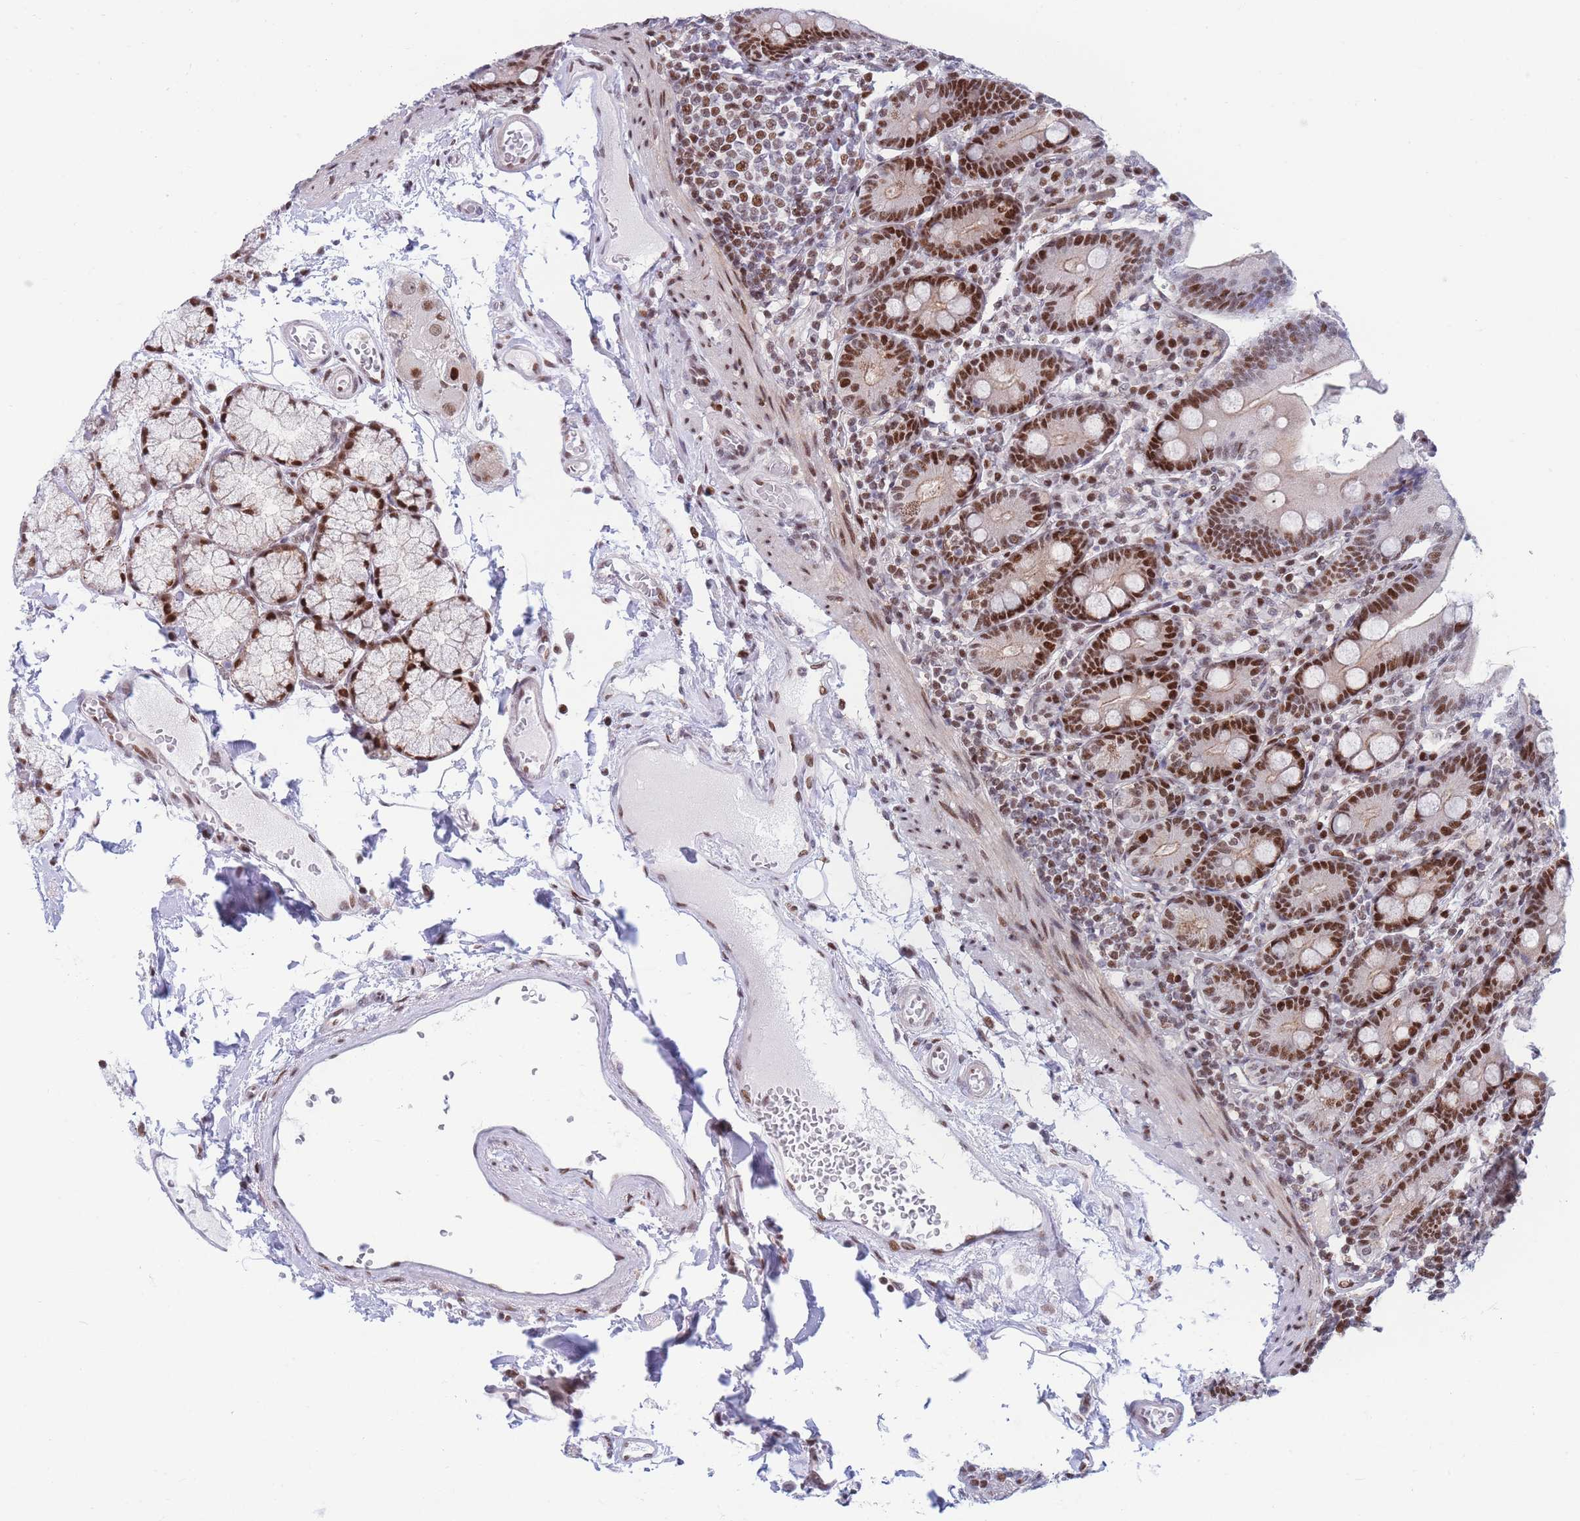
{"staining": {"intensity": "strong", "quantity": ">75%", "location": "nuclear"}, "tissue": "duodenum", "cell_type": "Glandular cells", "image_type": "normal", "snomed": [{"axis": "morphology", "description": "Normal tissue, NOS"}, {"axis": "topography", "description": "Duodenum"}], "caption": "Immunohistochemical staining of benign human duodenum exhibits high levels of strong nuclear positivity in approximately >75% of glandular cells.", "gene": "DNAJC3", "patient": {"sex": "female", "age": 67}}